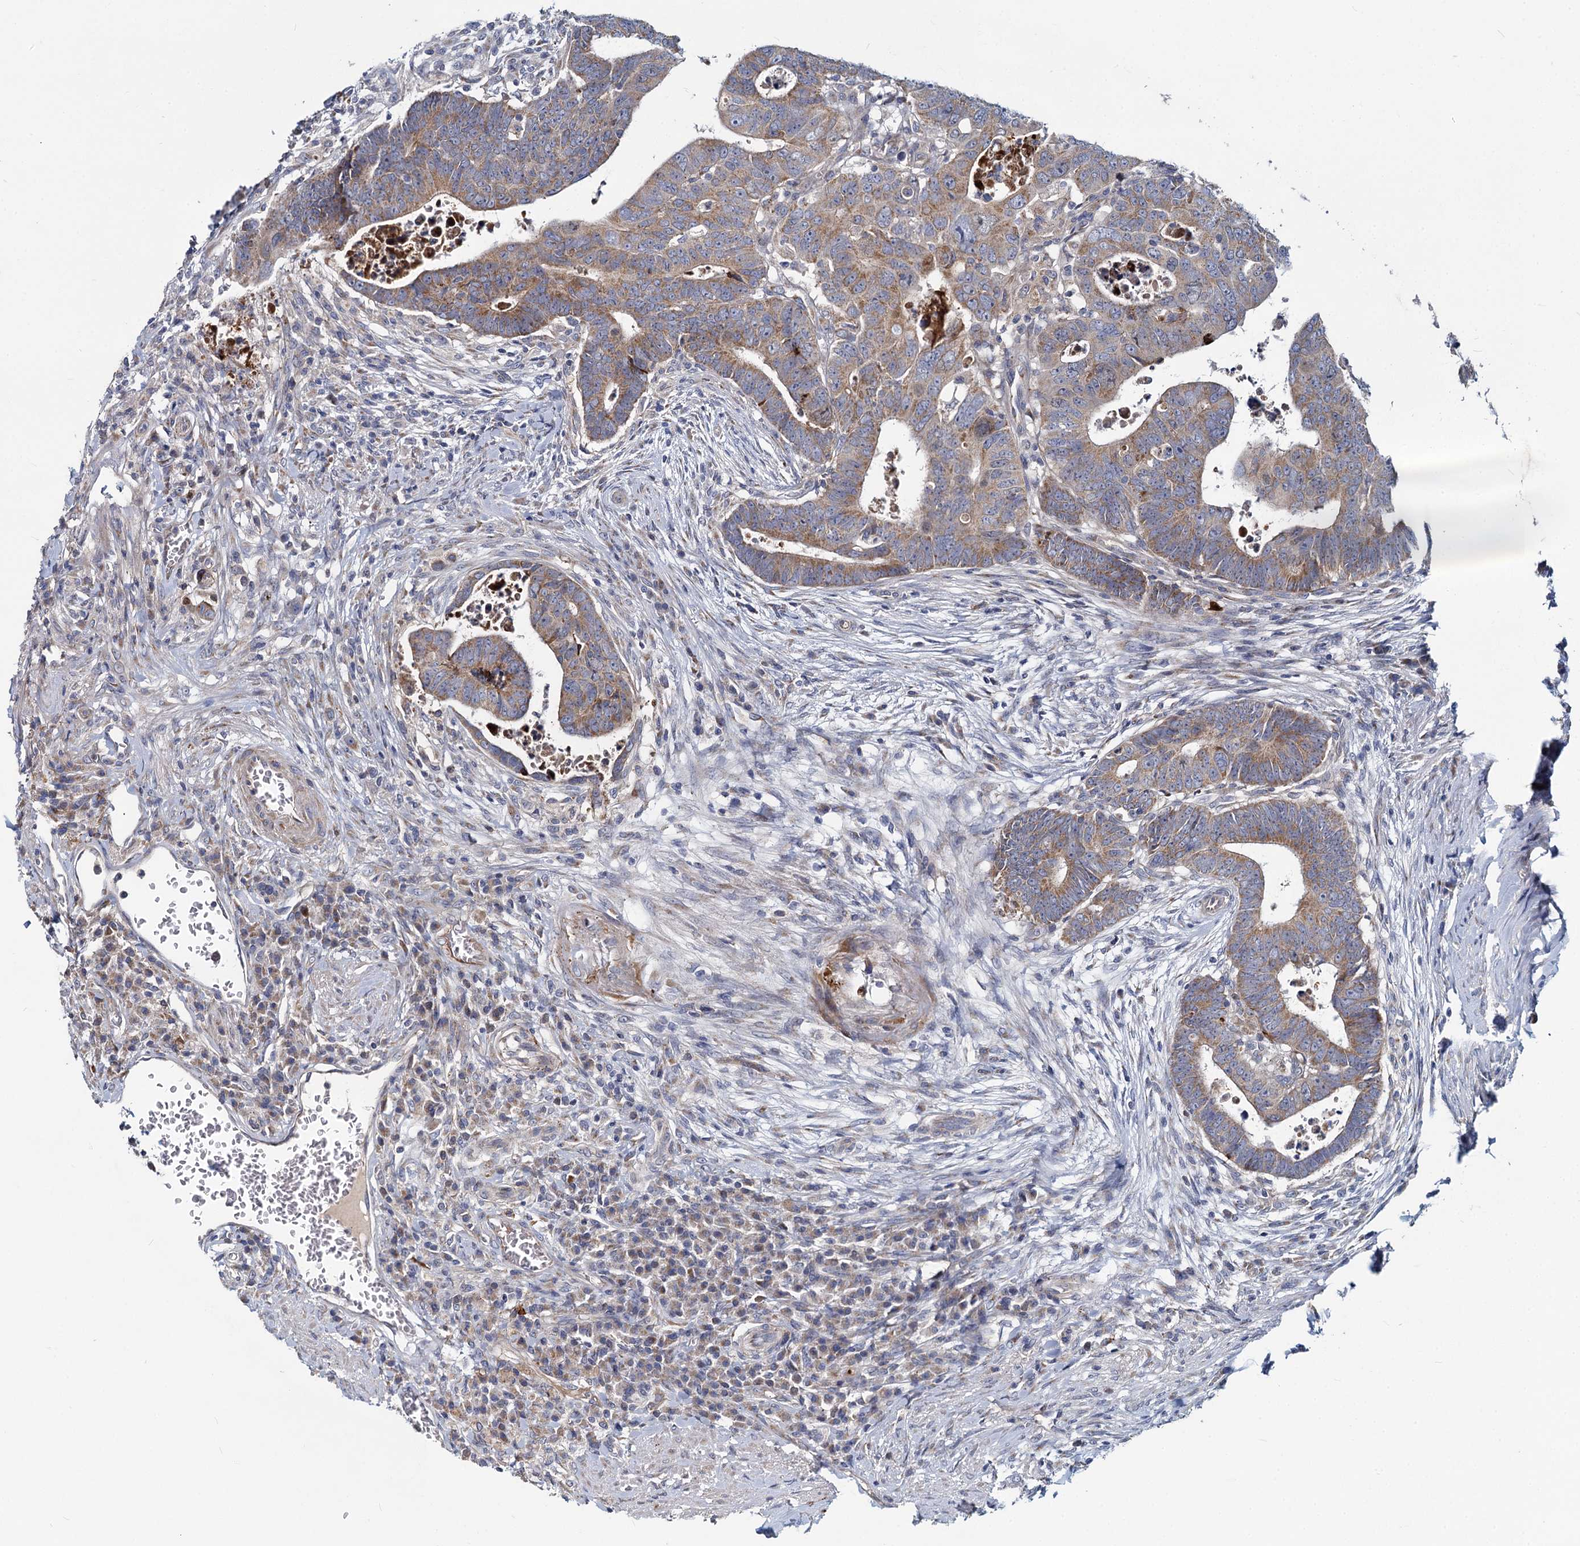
{"staining": {"intensity": "weak", "quantity": ">75%", "location": "cytoplasmic/membranous"}, "tissue": "colorectal cancer", "cell_type": "Tumor cells", "image_type": "cancer", "snomed": [{"axis": "morphology", "description": "Normal tissue, NOS"}, {"axis": "morphology", "description": "Adenocarcinoma, NOS"}, {"axis": "topography", "description": "Rectum"}], "caption": "Tumor cells show low levels of weak cytoplasmic/membranous positivity in approximately >75% of cells in colorectal cancer (adenocarcinoma).", "gene": "DCUN1D2", "patient": {"sex": "female", "age": 65}}